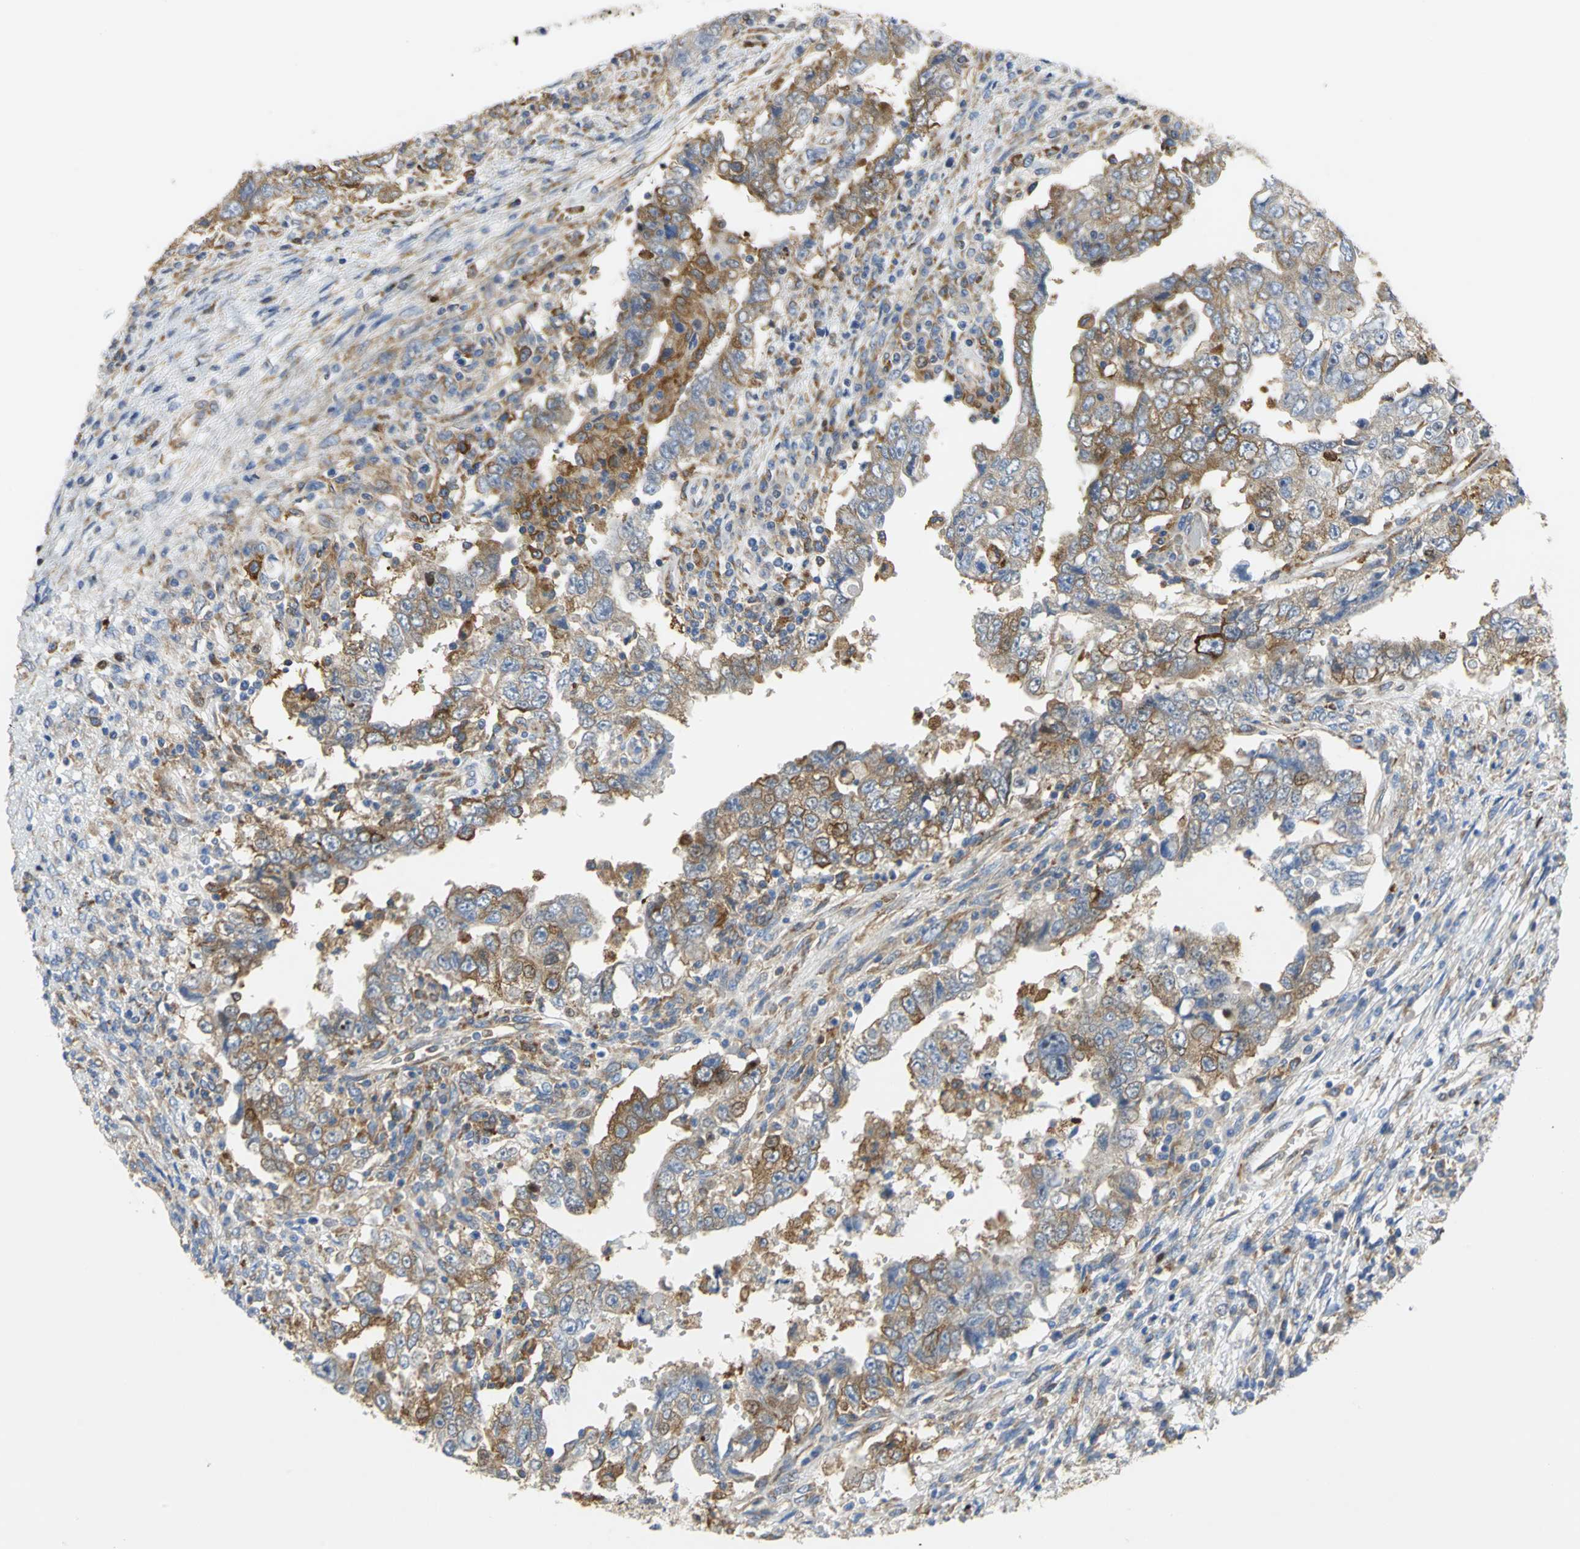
{"staining": {"intensity": "moderate", "quantity": ">75%", "location": "cytoplasmic/membranous"}, "tissue": "testis cancer", "cell_type": "Tumor cells", "image_type": "cancer", "snomed": [{"axis": "morphology", "description": "Carcinoma, Embryonal, NOS"}, {"axis": "topography", "description": "Testis"}], "caption": "Tumor cells display medium levels of moderate cytoplasmic/membranous expression in approximately >75% of cells in human testis cancer.", "gene": "YBX1", "patient": {"sex": "male", "age": 26}}